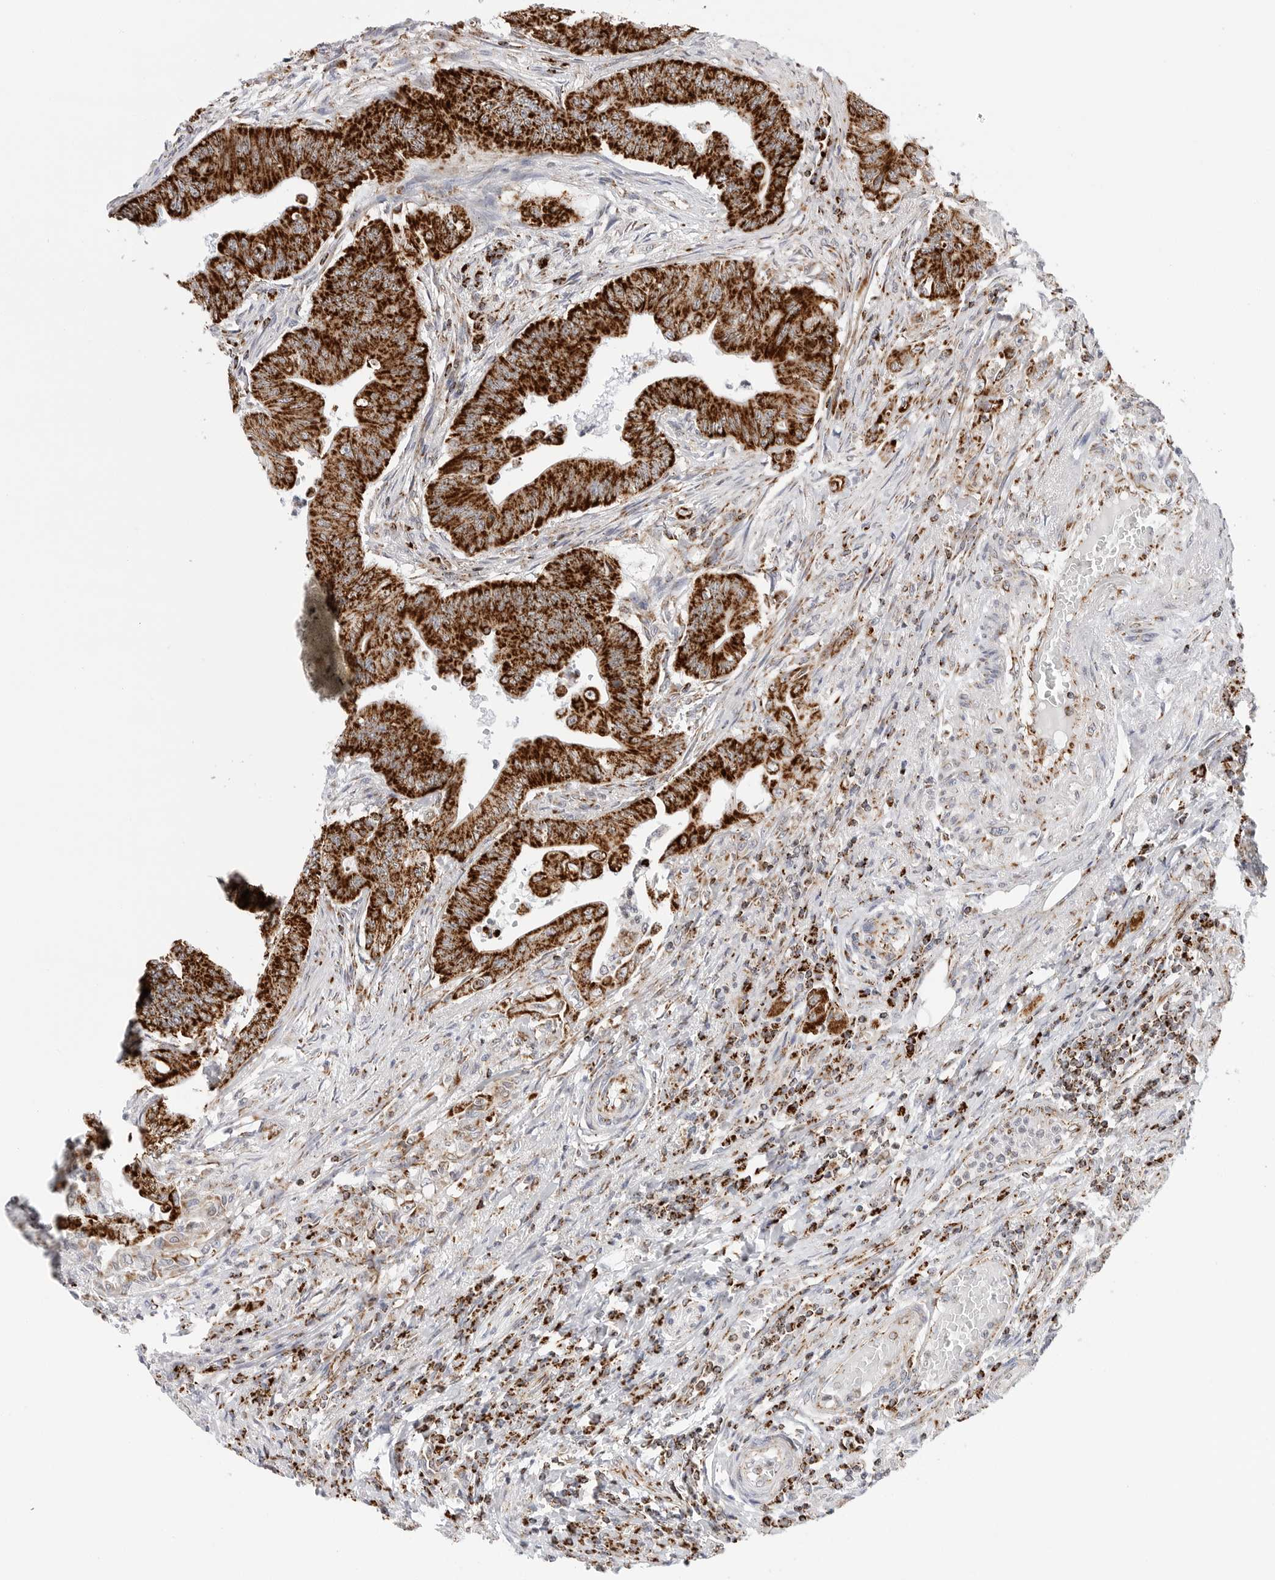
{"staining": {"intensity": "strong", "quantity": ">75%", "location": "cytoplasmic/membranous"}, "tissue": "colorectal cancer", "cell_type": "Tumor cells", "image_type": "cancer", "snomed": [{"axis": "morphology", "description": "Adenoma, NOS"}, {"axis": "morphology", "description": "Adenocarcinoma, NOS"}, {"axis": "topography", "description": "Colon"}], "caption": "Tumor cells exhibit high levels of strong cytoplasmic/membranous positivity in about >75% of cells in colorectal adenocarcinoma.", "gene": "ATP5IF1", "patient": {"sex": "male", "age": 79}}